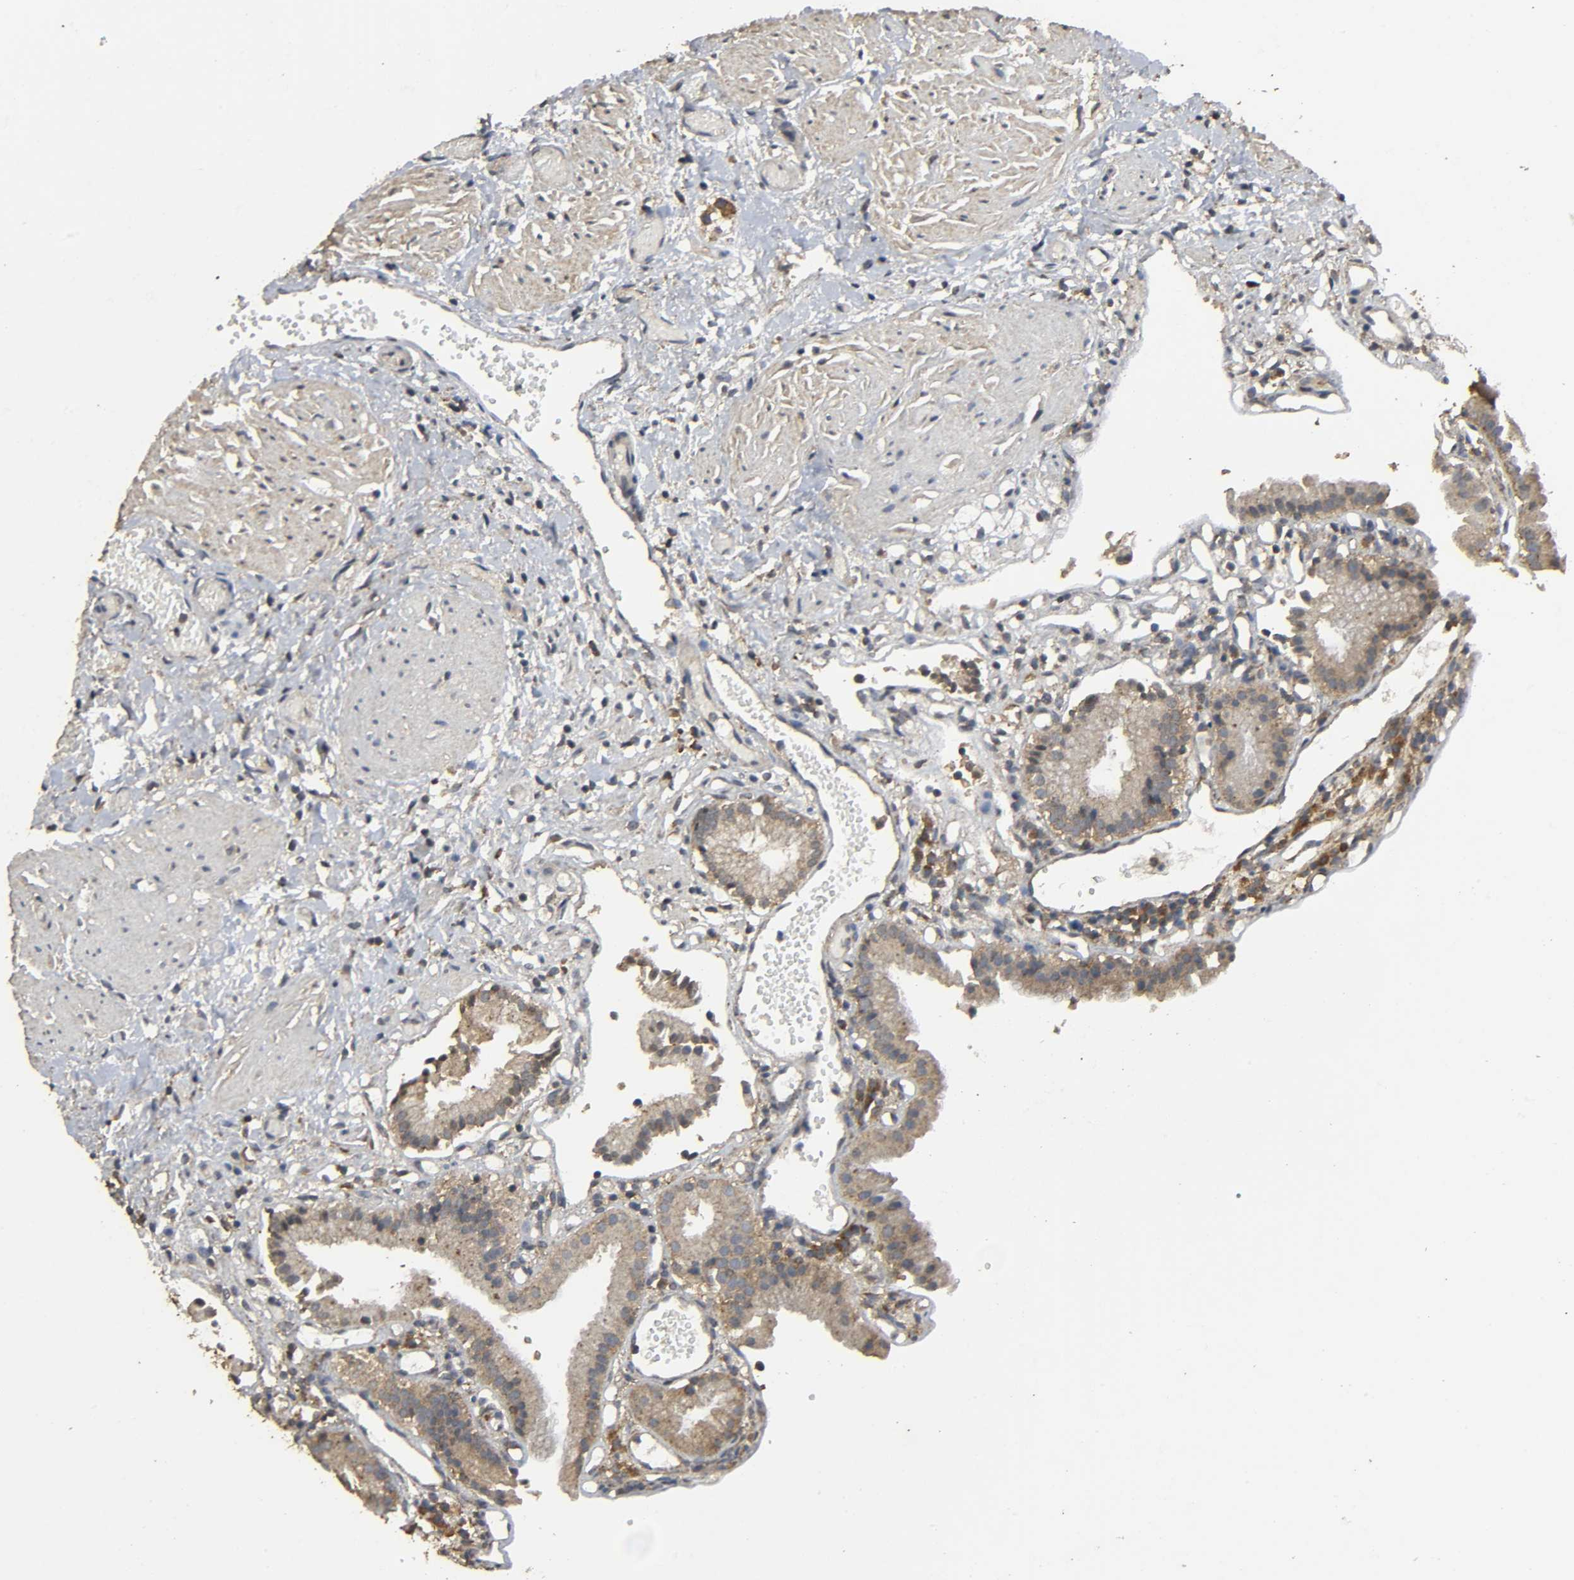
{"staining": {"intensity": "weak", "quantity": ">75%", "location": "cytoplasmic/membranous"}, "tissue": "gallbladder", "cell_type": "Glandular cells", "image_type": "normal", "snomed": [{"axis": "morphology", "description": "Normal tissue, NOS"}, {"axis": "topography", "description": "Gallbladder"}], "caption": "Protein staining of normal gallbladder shows weak cytoplasmic/membranous expression in about >75% of glandular cells.", "gene": "DDX6", "patient": {"sex": "male", "age": 65}}